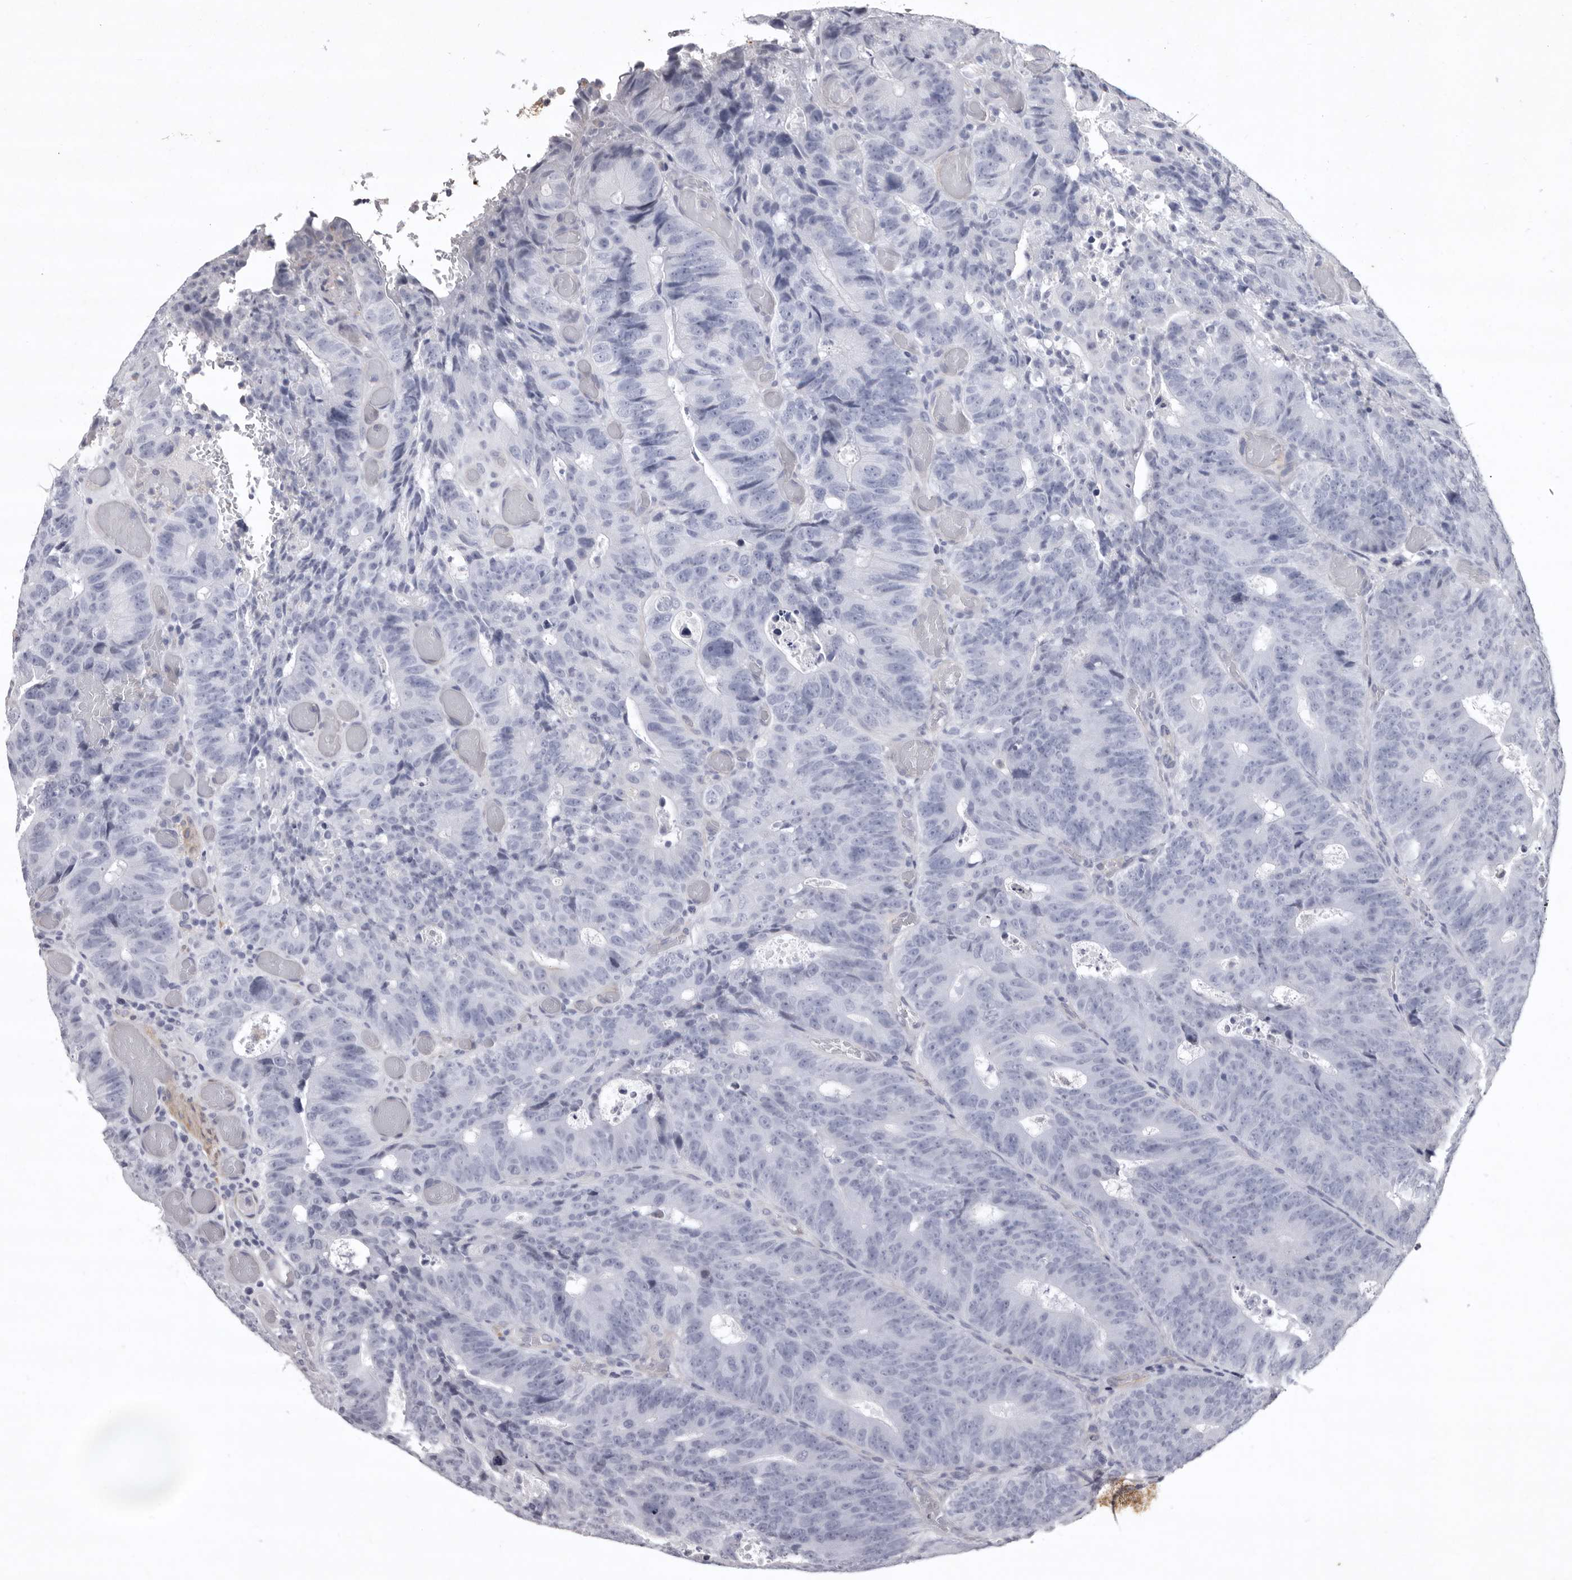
{"staining": {"intensity": "negative", "quantity": "none", "location": "none"}, "tissue": "colorectal cancer", "cell_type": "Tumor cells", "image_type": "cancer", "snomed": [{"axis": "morphology", "description": "Adenocarcinoma, NOS"}, {"axis": "topography", "description": "Colon"}], "caption": "The IHC image has no significant staining in tumor cells of colorectal cancer tissue. The staining was performed using DAB (3,3'-diaminobenzidine) to visualize the protein expression in brown, while the nuclei were stained in blue with hematoxylin (Magnification: 20x).", "gene": "NKAIN4", "patient": {"sex": "male", "age": 87}}